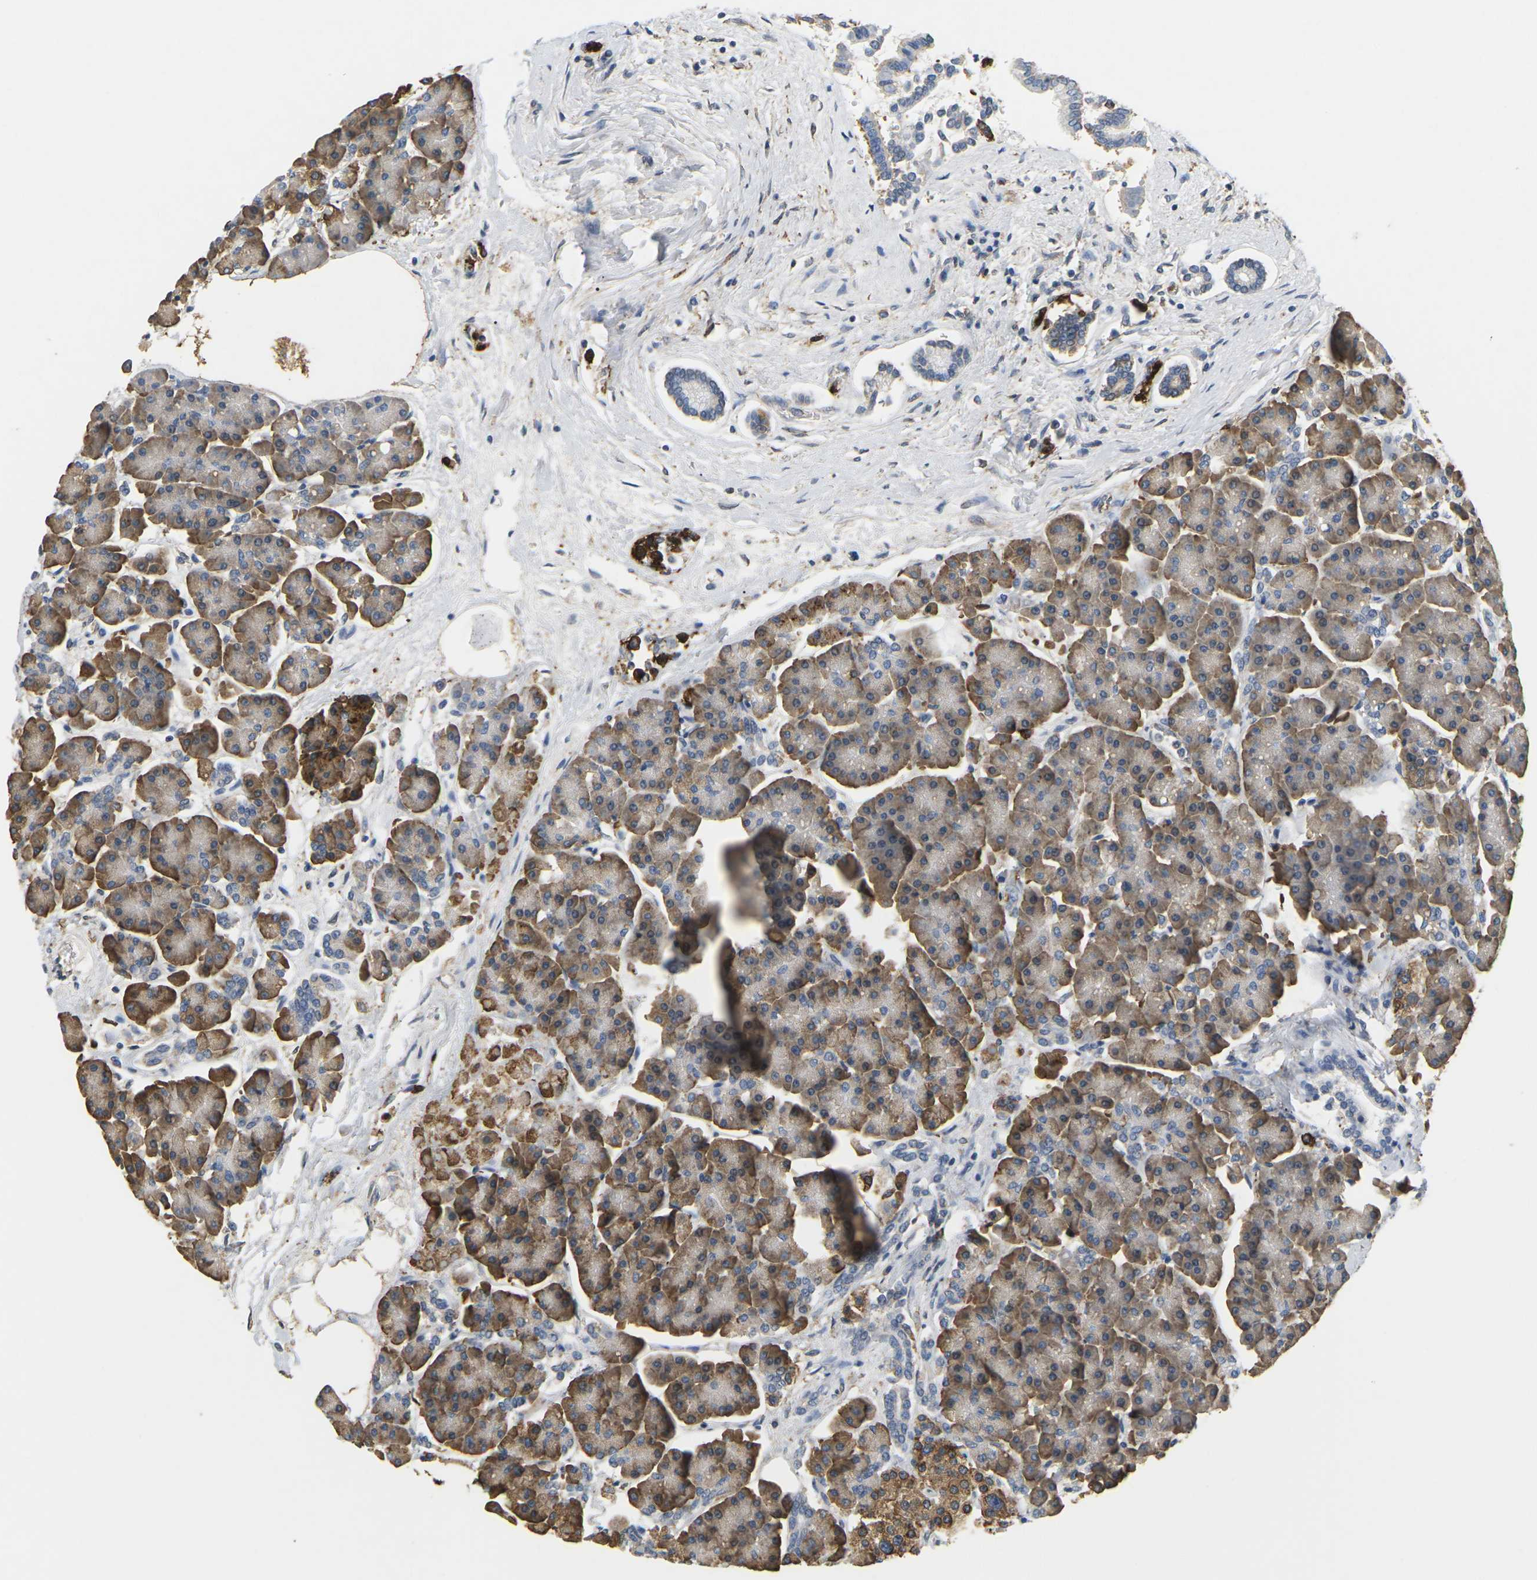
{"staining": {"intensity": "moderate", "quantity": ">75%", "location": "cytoplasmic/membranous"}, "tissue": "pancreas", "cell_type": "Exocrine glandular cells", "image_type": "normal", "snomed": [{"axis": "morphology", "description": "Normal tissue, NOS"}, {"axis": "topography", "description": "Pancreas"}], "caption": "Moderate cytoplasmic/membranous protein staining is appreciated in about >75% of exocrine glandular cells in pancreas. The protein of interest is stained brown, and the nuclei are stained in blue (DAB IHC with brightfield microscopy, high magnification).", "gene": "ADM", "patient": {"sex": "female", "age": 70}}